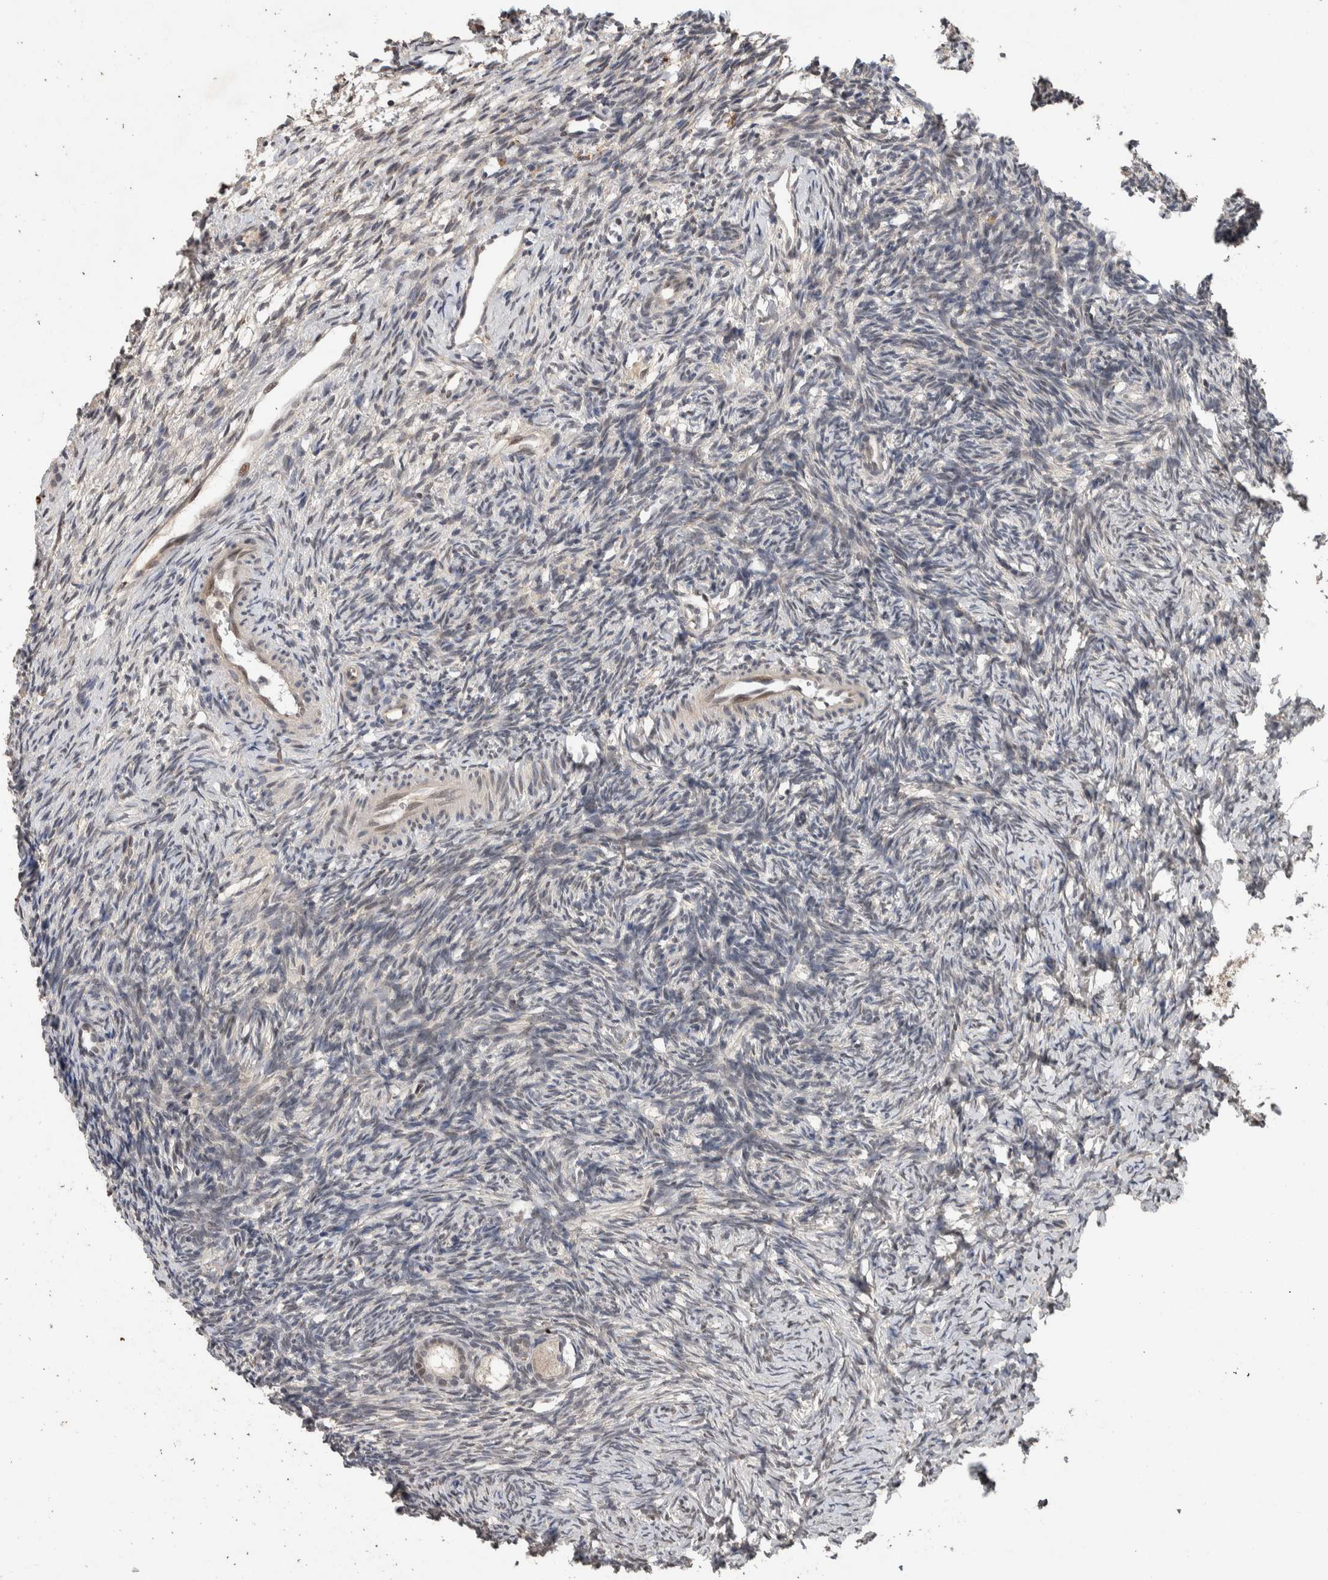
{"staining": {"intensity": "weak", "quantity": "<25%", "location": "cytoplasmic/membranous,nuclear"}, "tissue": "ovary", "cell_type": "Follicle cells", "image_type": "normal", "snomed": [{"axis": "morphology", "description": "Normal tissue, NOS"}, {"axis": "topography", "description": "Ovary"}], "caption": "Immunohistochemistry photomicrograph of benign ovary: human ovary stained with DAB displays no significant protein positivity in follicle cells. Nuclei are stained in blue.", "gene": "CYSRT1", "patient": {"sex": "female", "age": 34}}